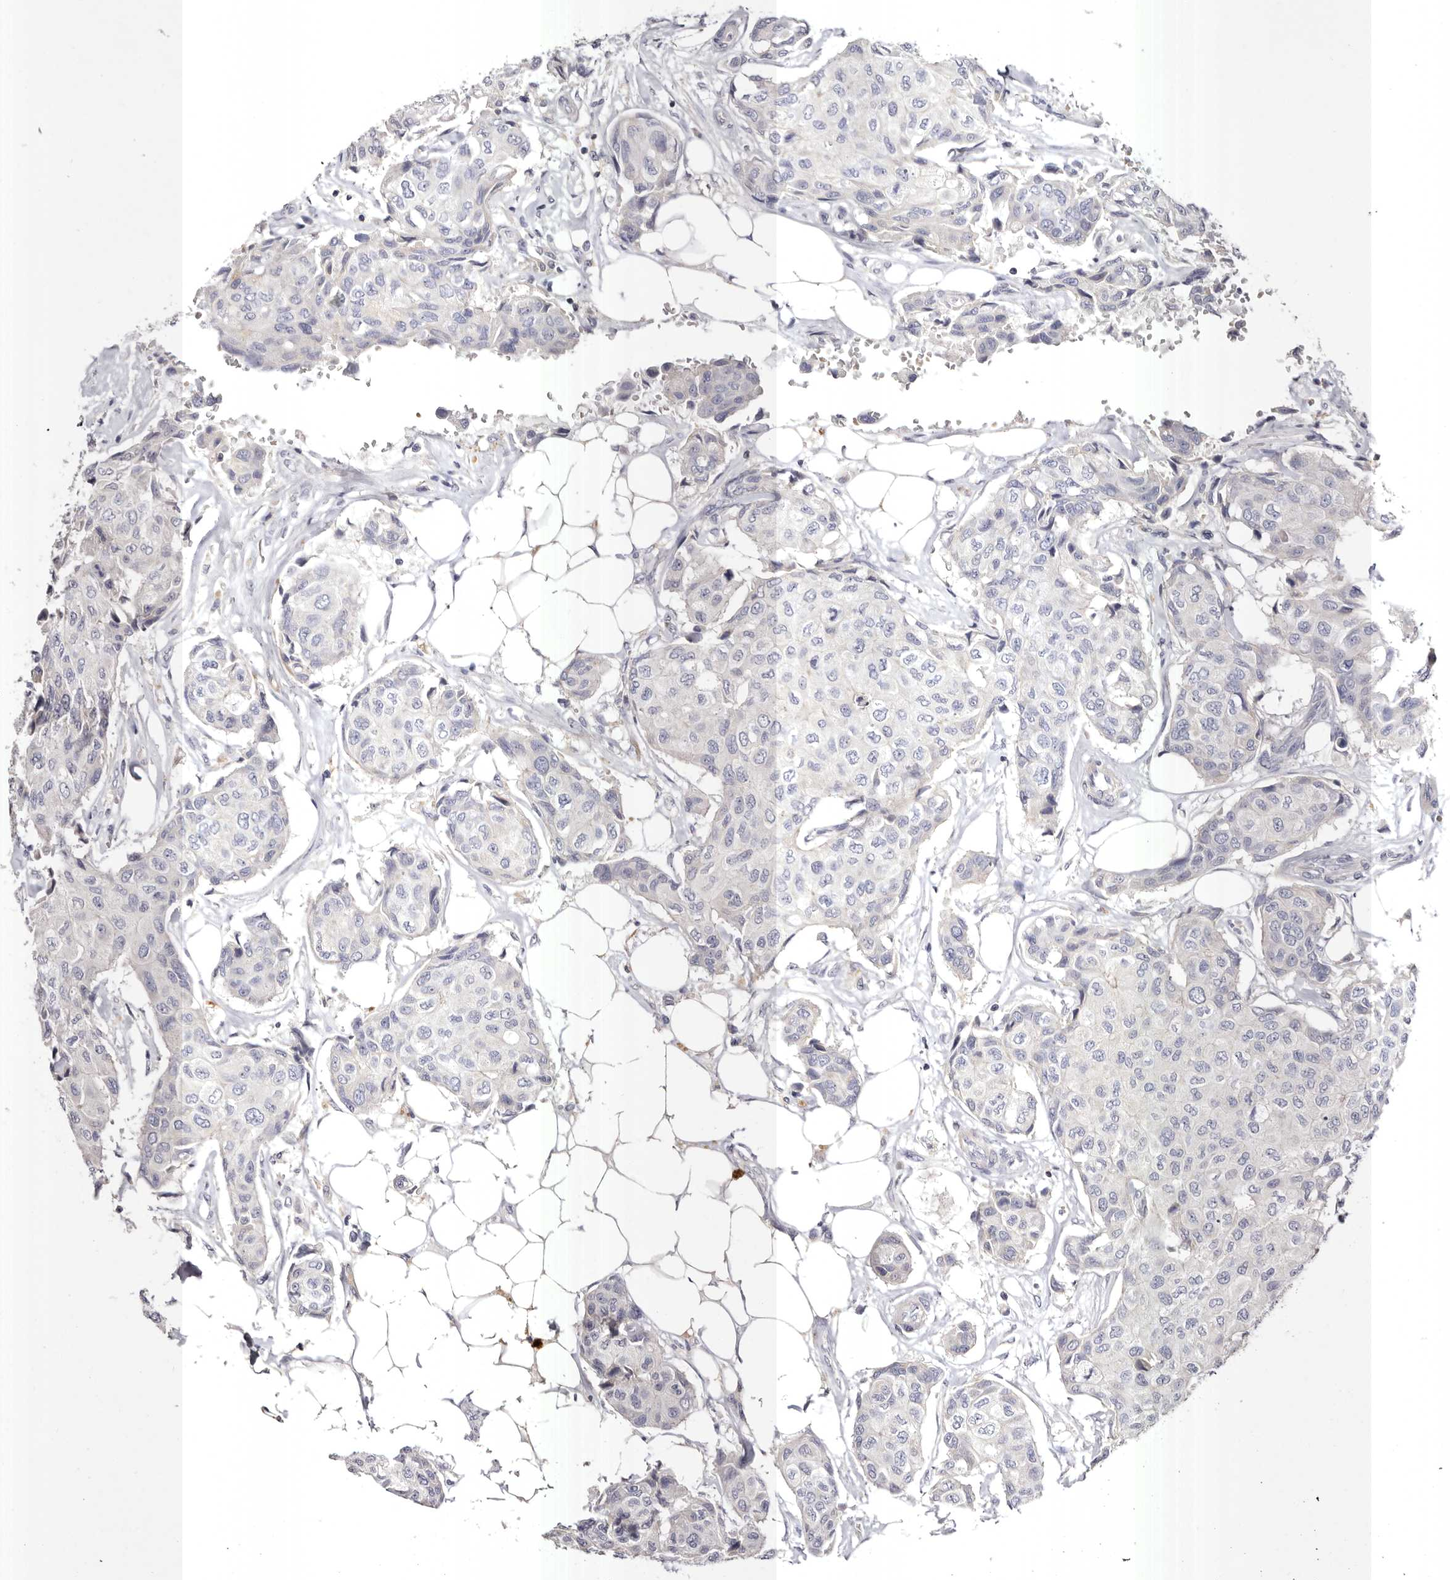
{"staining": {"intensity": "negative", "quantity": "none", "location": "none"}, "tissue": "breast cancer", "cell_type": "Tumor cells", "image_type": "cancer", "snomed": [{"axis": "morphology", "description": "Duct carcinoma"}, {"axis": "topography", "description": "Breast"}], "caption": "Tumor cells are negative for brown protein staining in breast intraductal carcinoma. (Stains: DAB IHC with hematoxylin counter stain, Microscopy: brightfield microscopy at high magnification).", "gene": "S1PR5", "patient": {"sex": "female", "age": 80}}